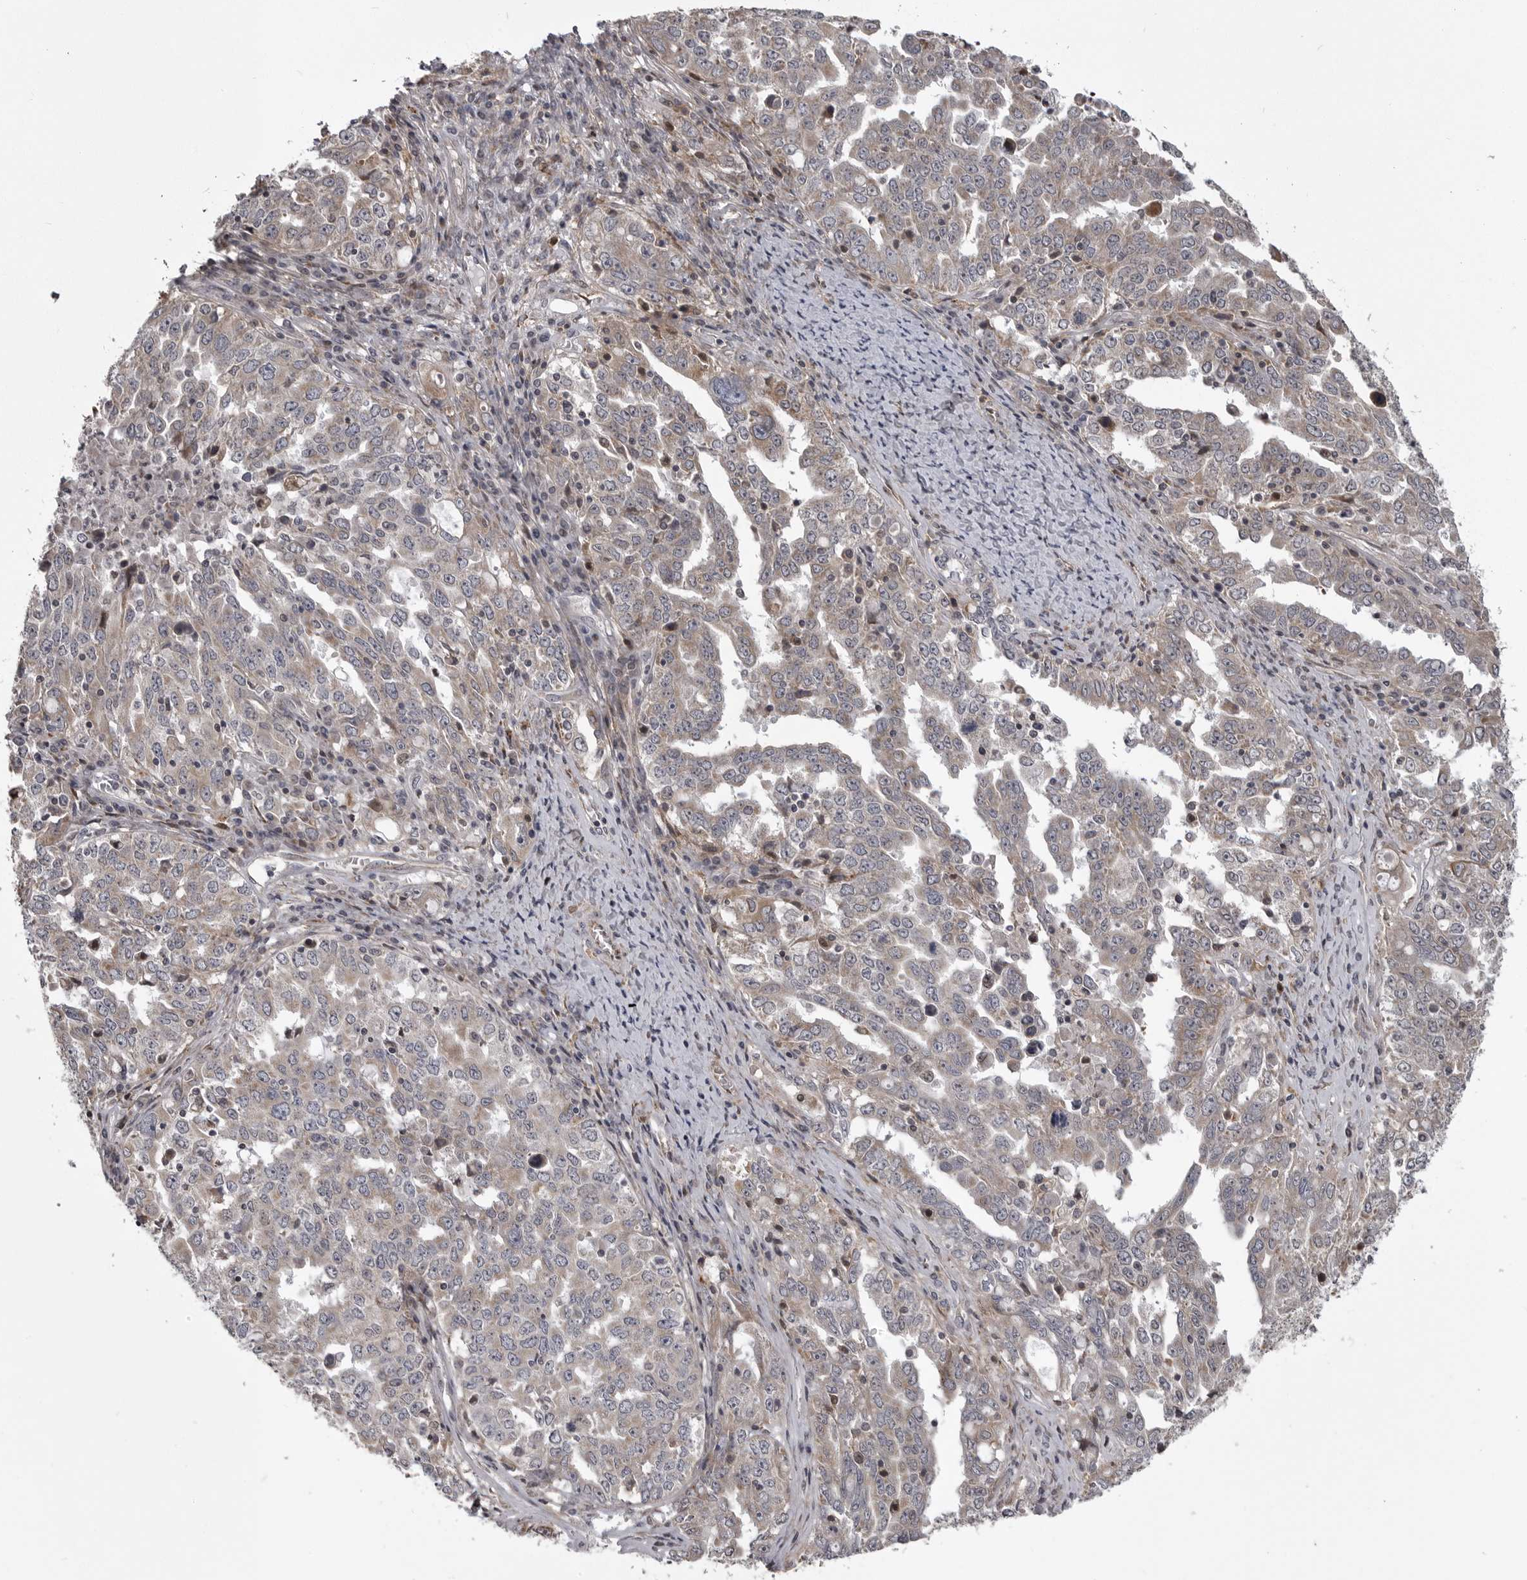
{"staining": {"intensity": "weak", "quantity": "<25%", "location": "cytoplasmic/membranous"}, "tissue": "ovarian cancer", "cell_type": "Tumor cells", "image_type": "cancer", "snomed": [{"axis": "morphology", "description": "Carcinoma, endometroid"}, {"axis": "topography", "description": "Ovary"}], "caption": "Tumor cells are negative for protein expression in human ovarian cancer (endometroid carcinoma). (DAB (3,3'-diaminobenzidine) immunohistochemistry (IHC) visualized using brightfield microscopy, high magnification).", "gene": "ZNRF1", "patient": {"sex": "female", "age": 62}}